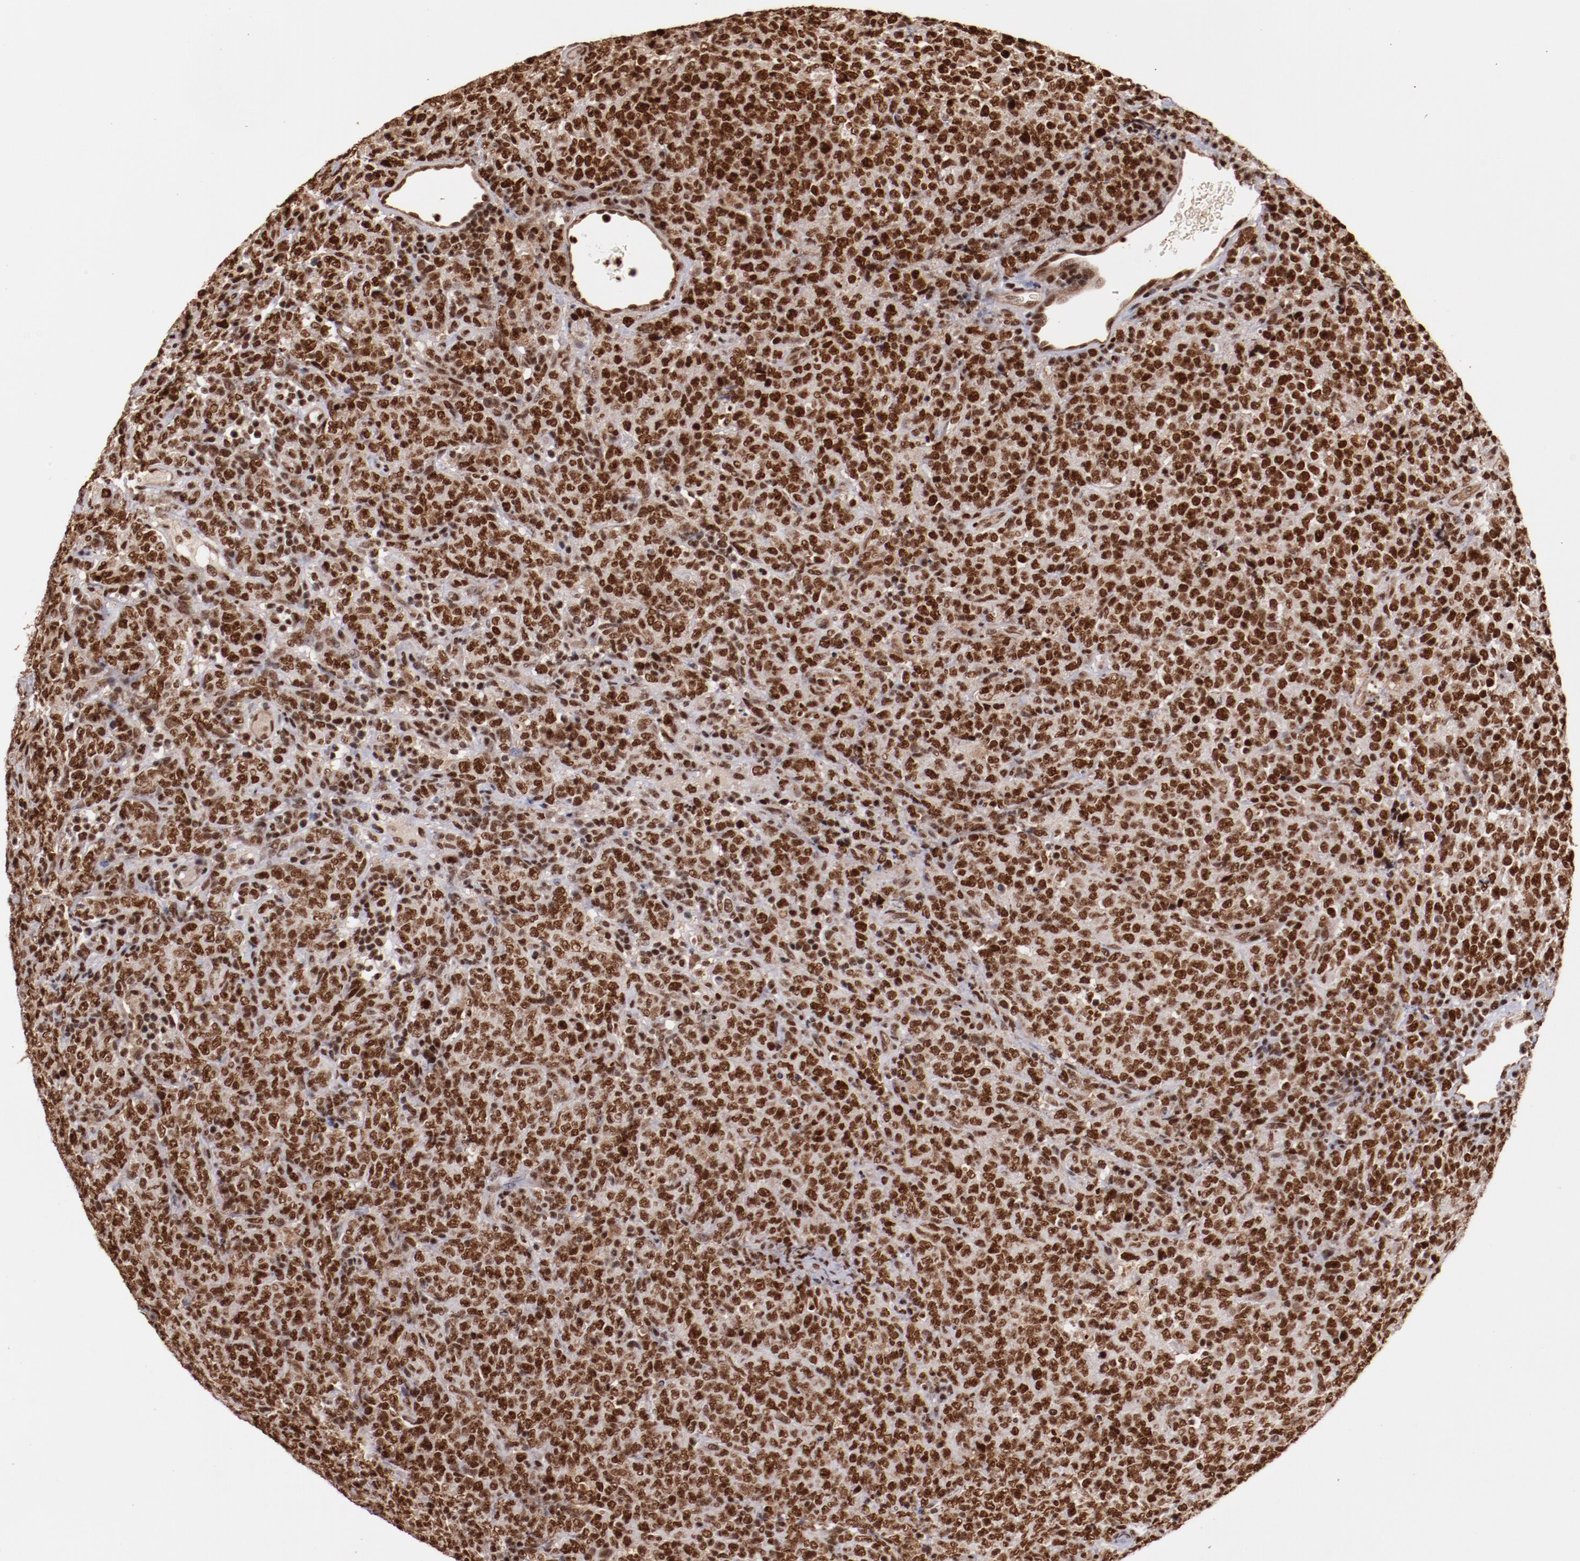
{"staining": {"intensity": "strong", "quantity": ">75%", "location": "nuclear"}, "tissue": "lymphoma", "cell_type": "Tumor cells", "image_type": "cancer", "snomed": [{"axis": "morphology", "description": "Malignant lymphoma, non-Hodgkin's type, High grade"}, {"axis": "topography", "description": "Tonsil"}], "caption": "Immunohistochemical staining of human lymphoma demonstrates high levels of strong nuclear expression in about >75% of tumor cells. Nuclei are stained in blue.", "gene": "STAG2", "patient": {"sex": "female", "age": 36}}